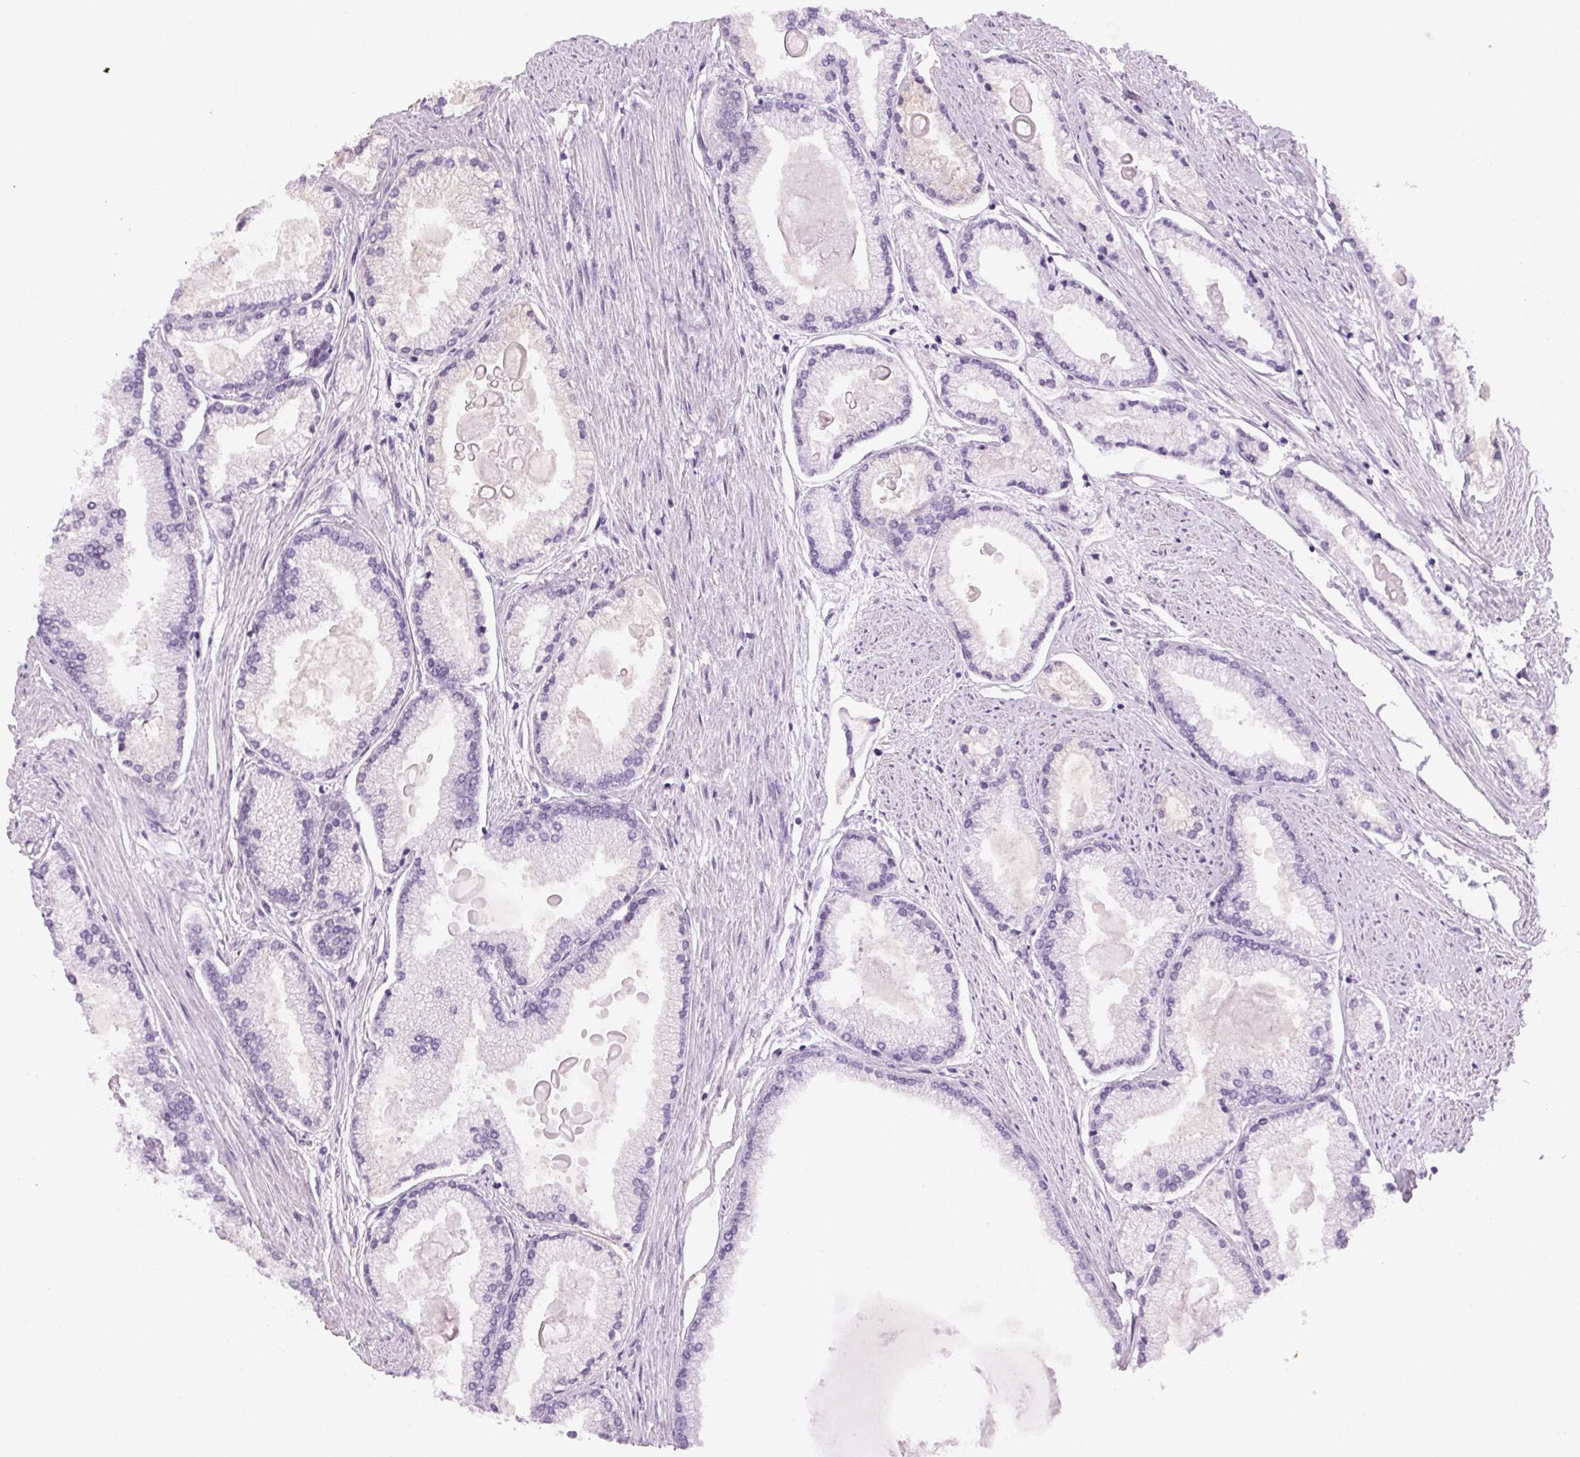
{"staining": {"intensity": "negative", "quantity": "none", "location": "none"}, "tissue": "prostate cancer", "cell_type": "Tumor cells", "image_type": "cancer", "snomed": [{"axis": "morphology", "description": "Adenocarcinoma, High grade"}, {"axis": "topography", "description": "Prostate"}], "caption": "DAB (3,3'-diaminobenzidine) immunohistochemical staining of human prostate cancer reveals no significant positivity in tumor cells. The staining was performed using DAB to visualize the protein expression in brown, while the nuclei were stained in blue with hematoxylin (Magnification: 20x).", "gene": "ADAM20", "patient": {"sex": "male", "age": 68}}